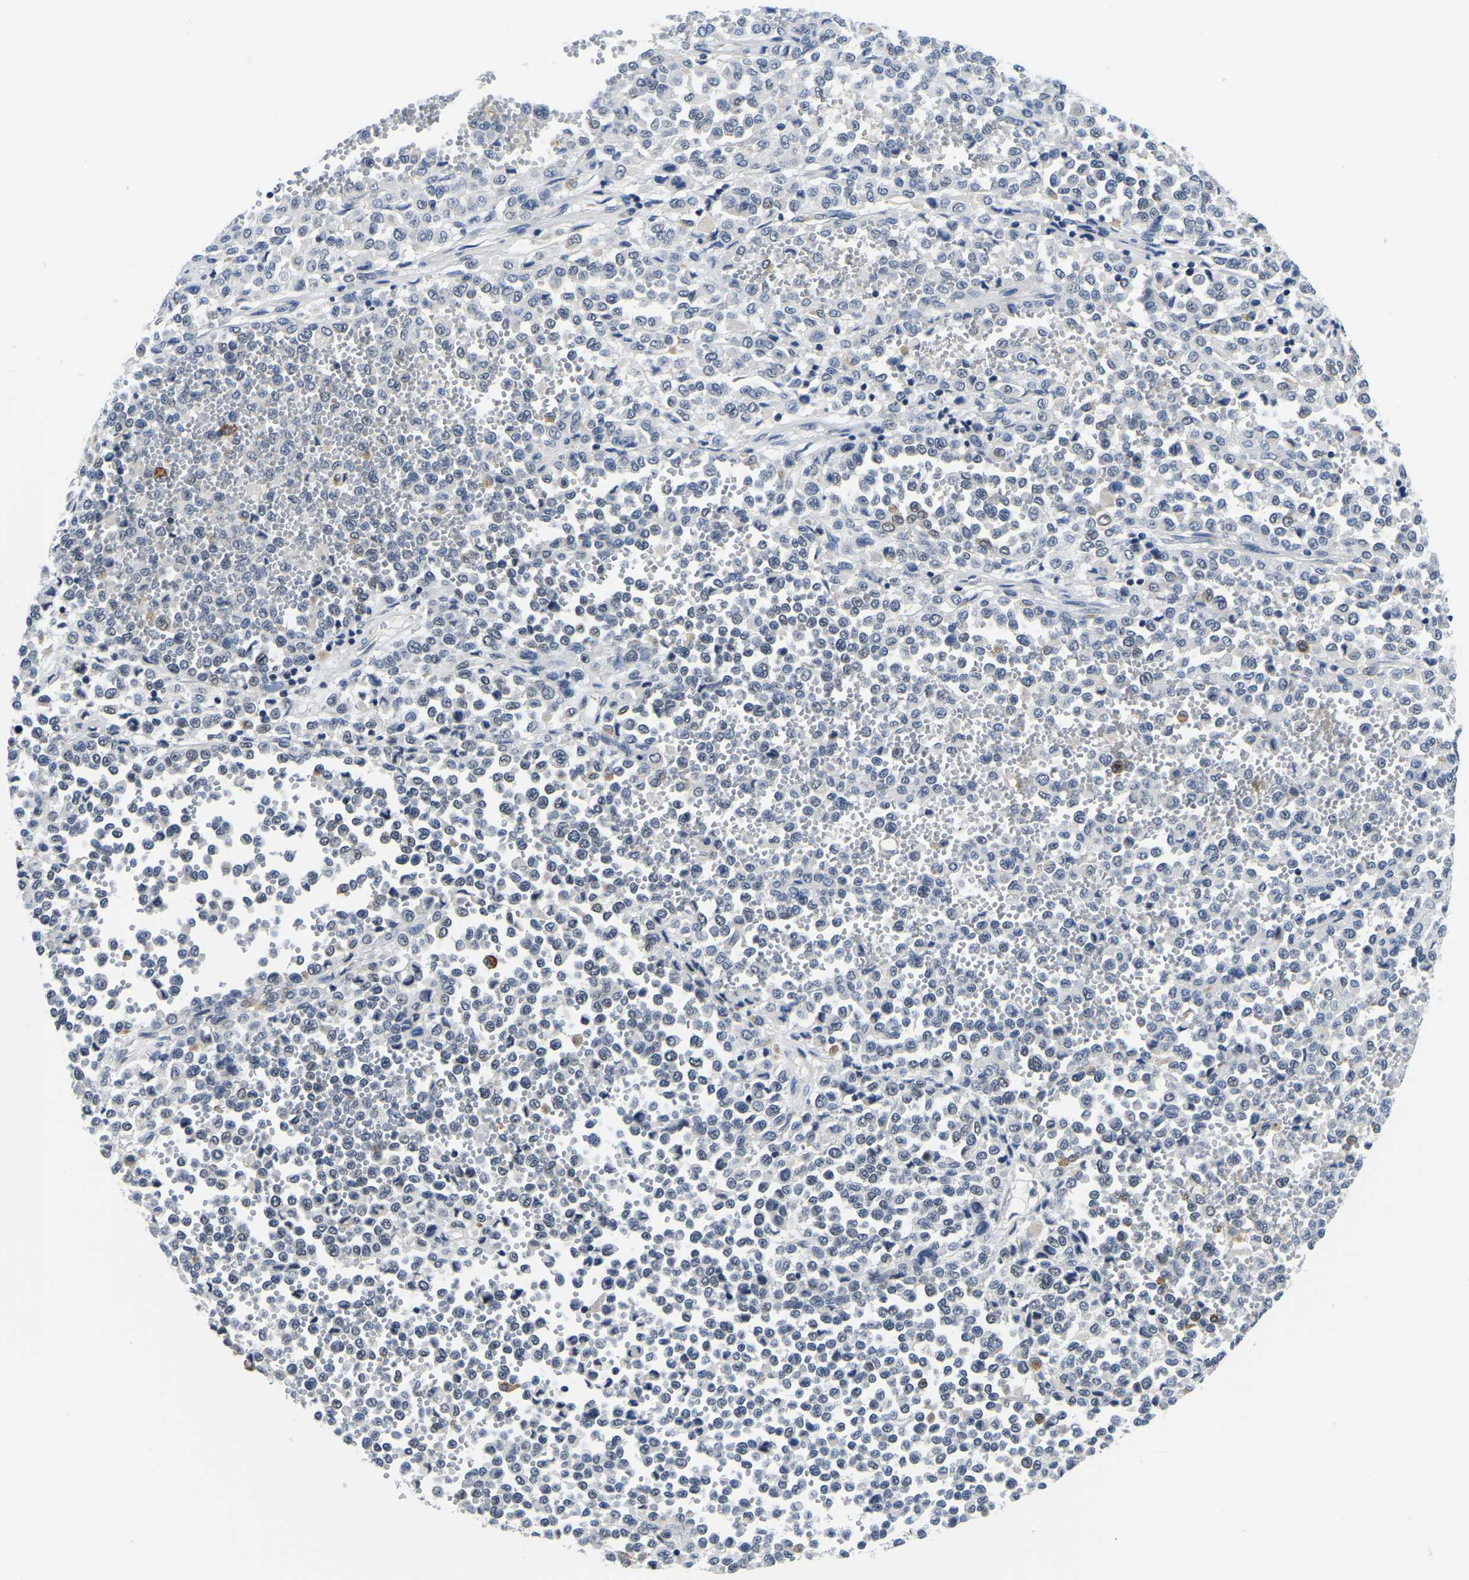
{"staining": {"intensity": "negative", "quantity": "none", "location": "none"}, "tissue": "melanoma", "cell_type": "Tumor cells", "image_type": "cancer", "snomed": [{"axis": "morphology", "description": "Malignant melanoma, Metastatic site"}, {"axis": "topography", "description": "Pancreas"}], "caption": "Photomicrograph shows no protein staining in tumor cells of malignant melanoma (metastatic site) tissue. The staining was performed using DAB to visualize the protein expression in brown, while the nuclei were stained in blue with hematoxylin (Magnification: 20x).", "gene": "POLDIP3", "patient": {"sex": "female", "age": 30}}